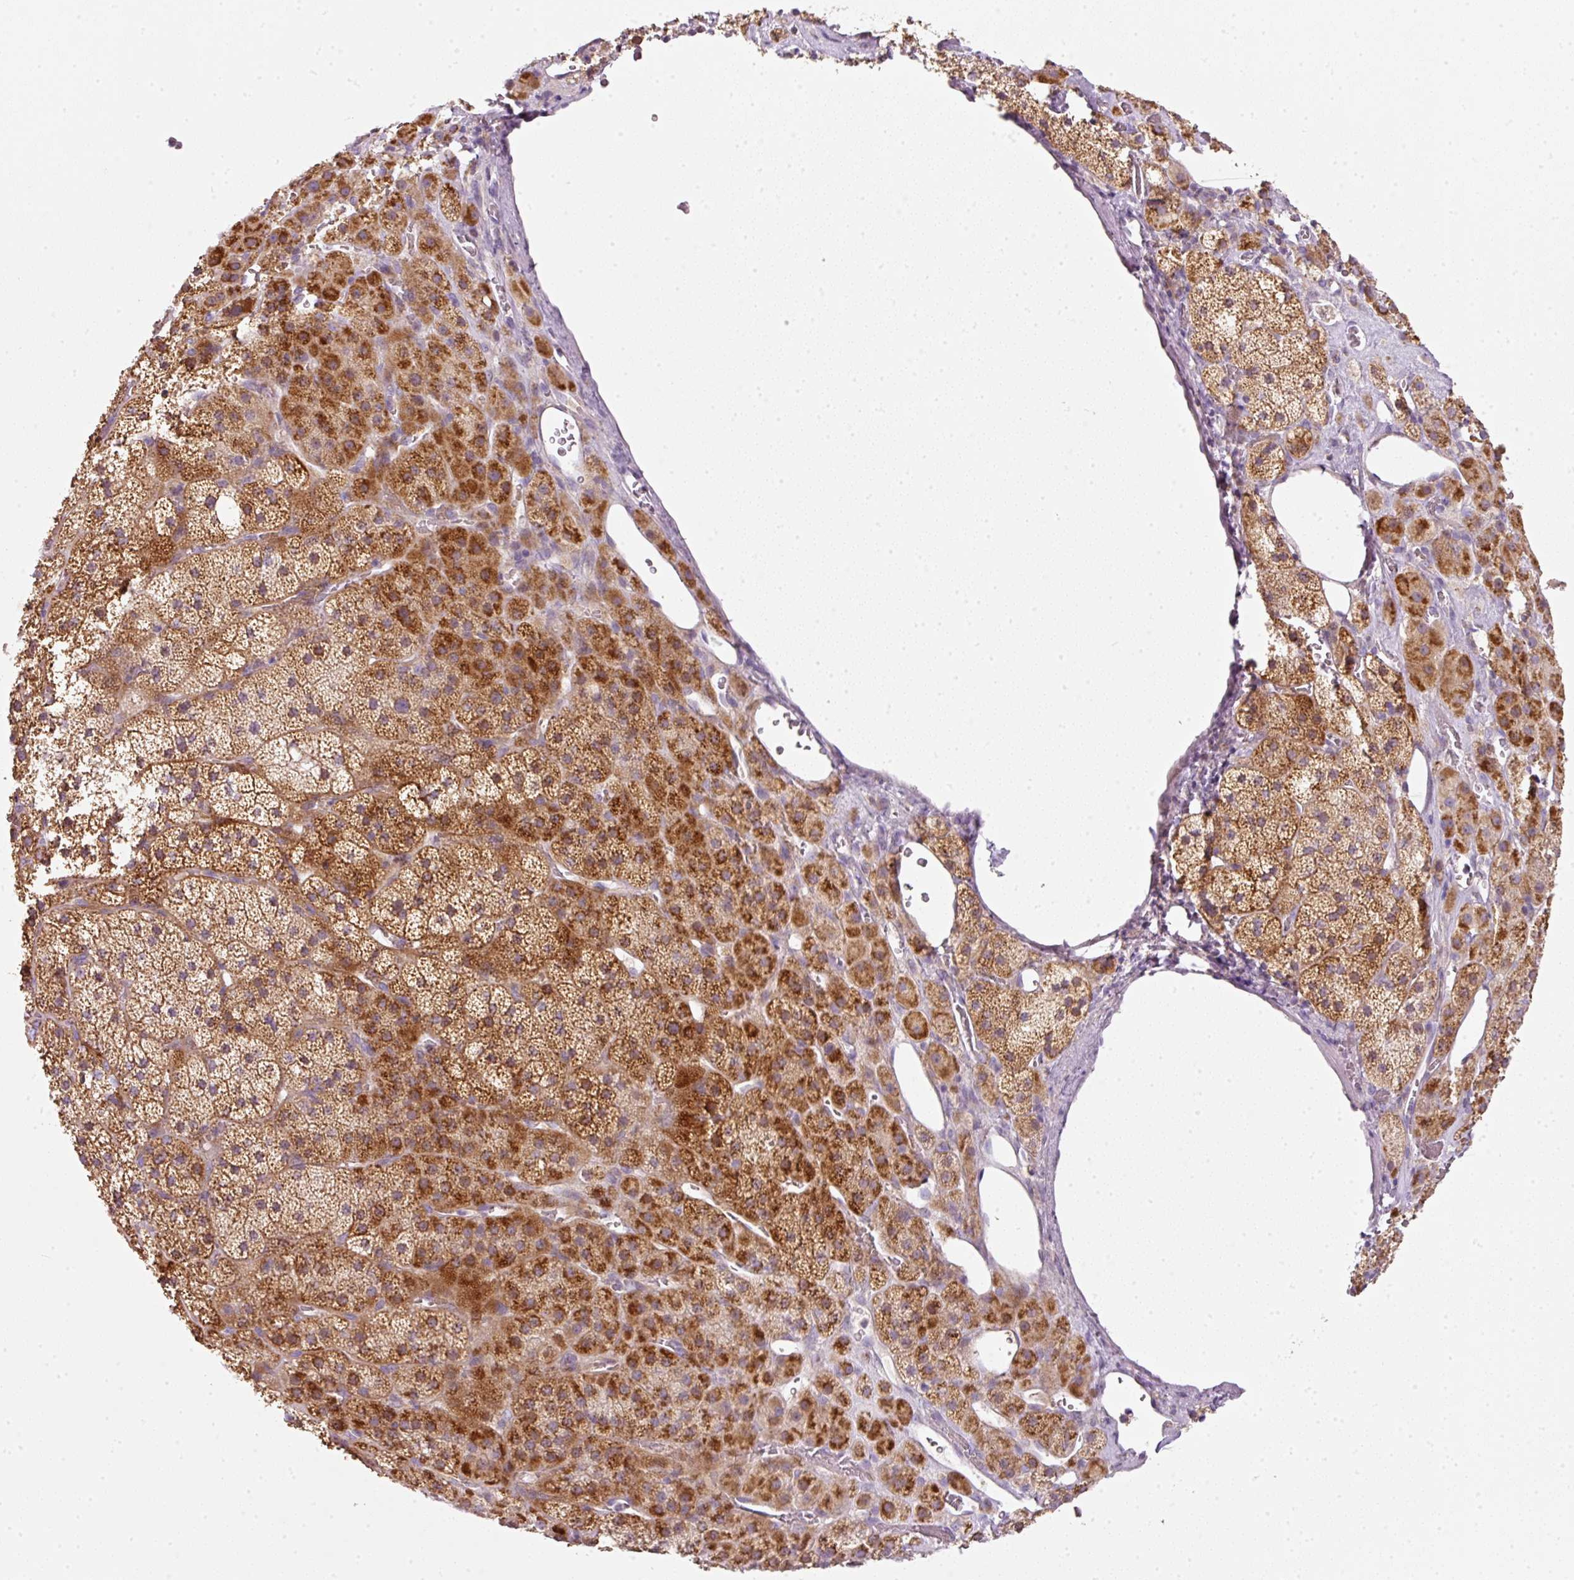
{"staining": {"intensity": "strong", "quantity": ">75%", "location": "cytoplasmic/membranous"}, "tissue": "adrenal gland", "cell_type": "Glandular cells", "image_type": "normal", "snomed": [{"axis": "morphology", "description": "Normal tissue, NOS"}, {"axis": "topography", "description": "Adrenal gland"}], "caption": "Unremarkable adrenal gland was stained to show a protein in brown. There is high levels of strong cytoplasmic/membranous expression in approximately >75% of glandular cells.", "gene": "NDUFA1", "patient": {"sex": "male", "age": 57}}